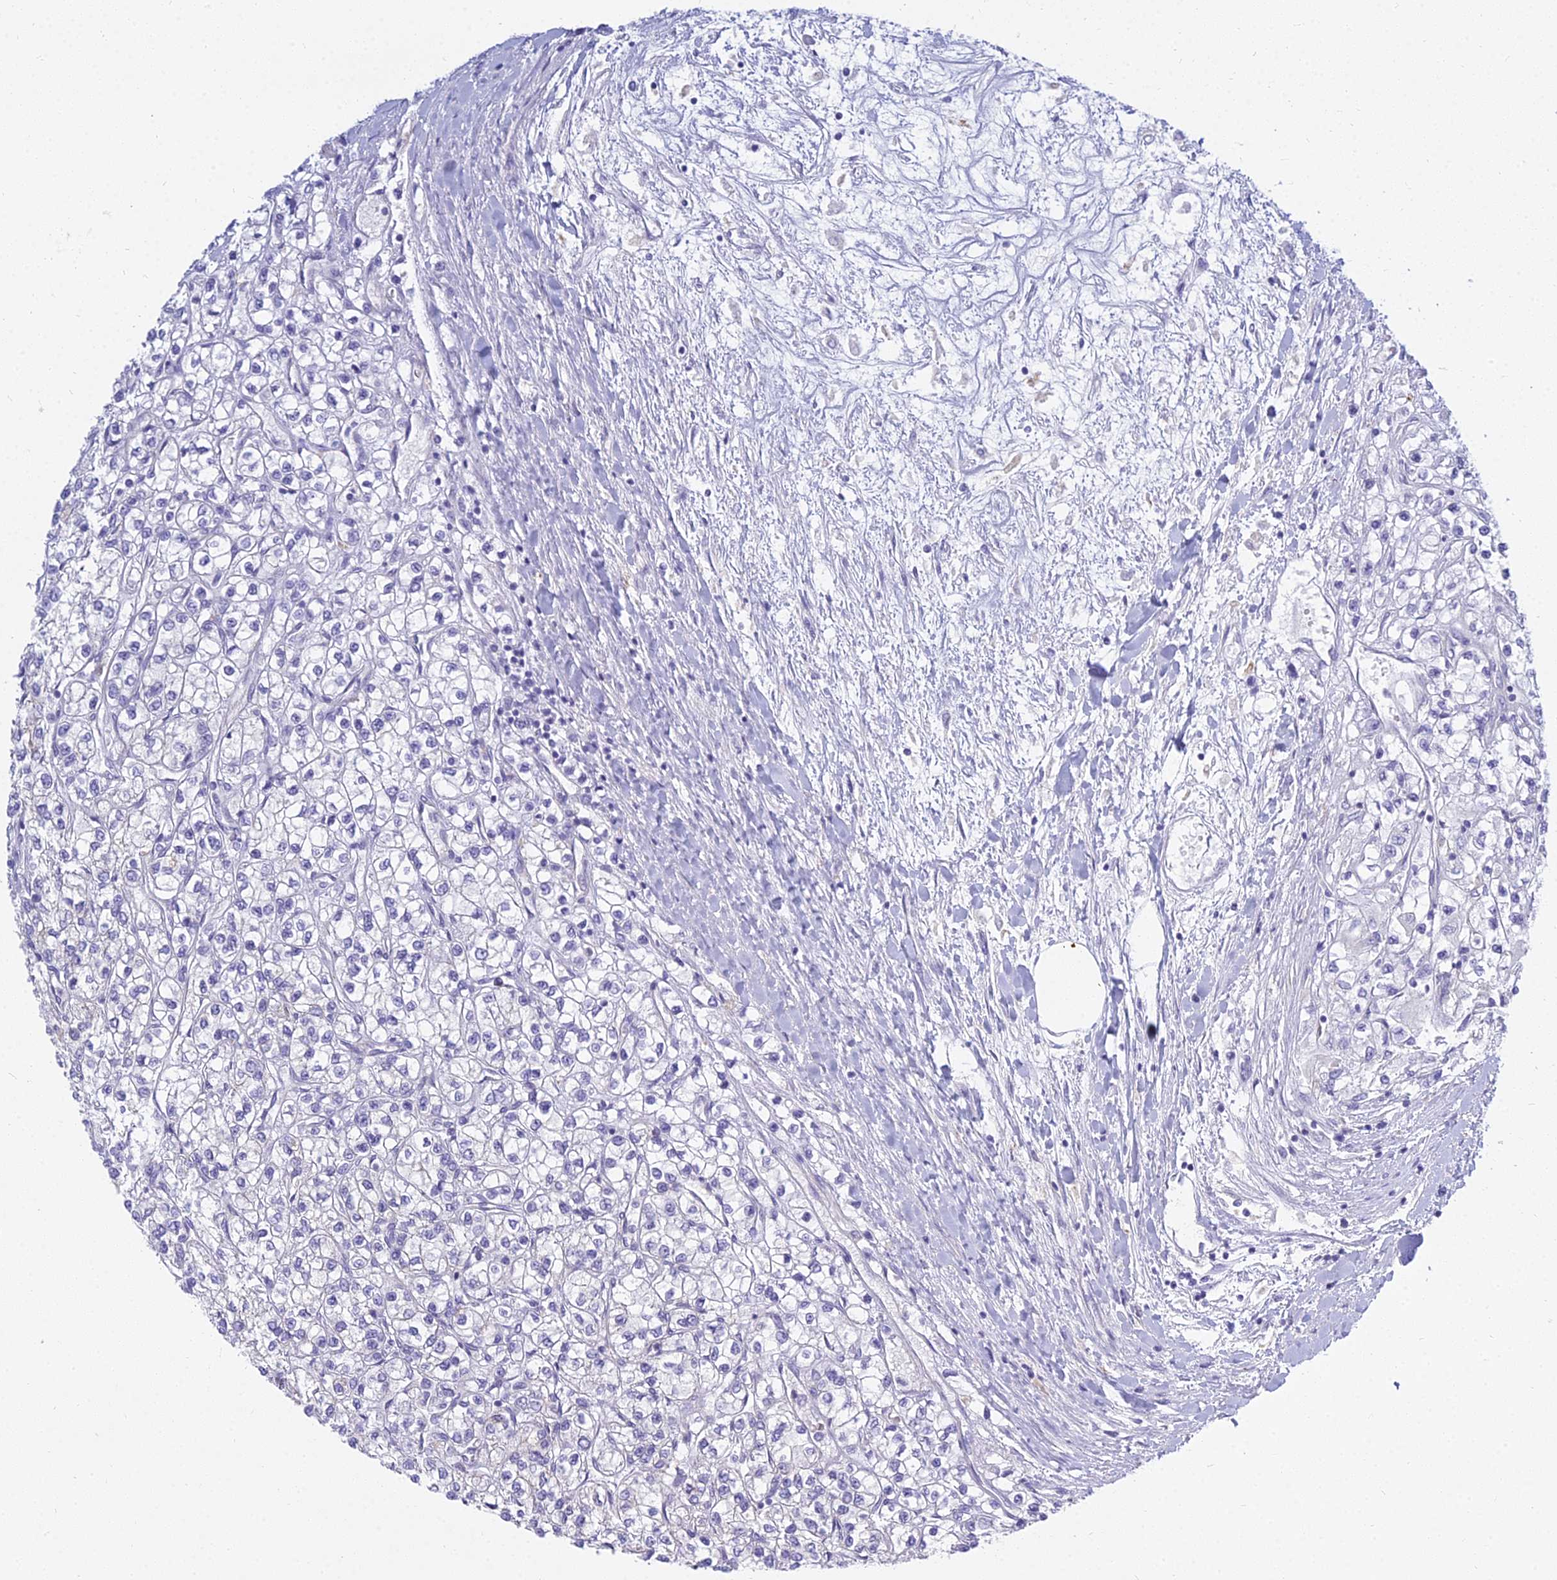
{"staining": {"intensity": "negative", "quantity": "none", "location": "none"}, "tissue": "renal cancer", "cell_type": "Tumor cells", "image_type": "cancer", "snomed": [{"axis": "morphology", "description": "Adenocarcinoma, NOS"}, {"axis": "topography", "description": "Kidney"}], "caption": "Human renal cancer (adenocarcinoma) stained for a protein using IHC reveals no positivity in tumor cells.", "gene": "SMIM24", "patient": {"sex": "male", "age": 80}}